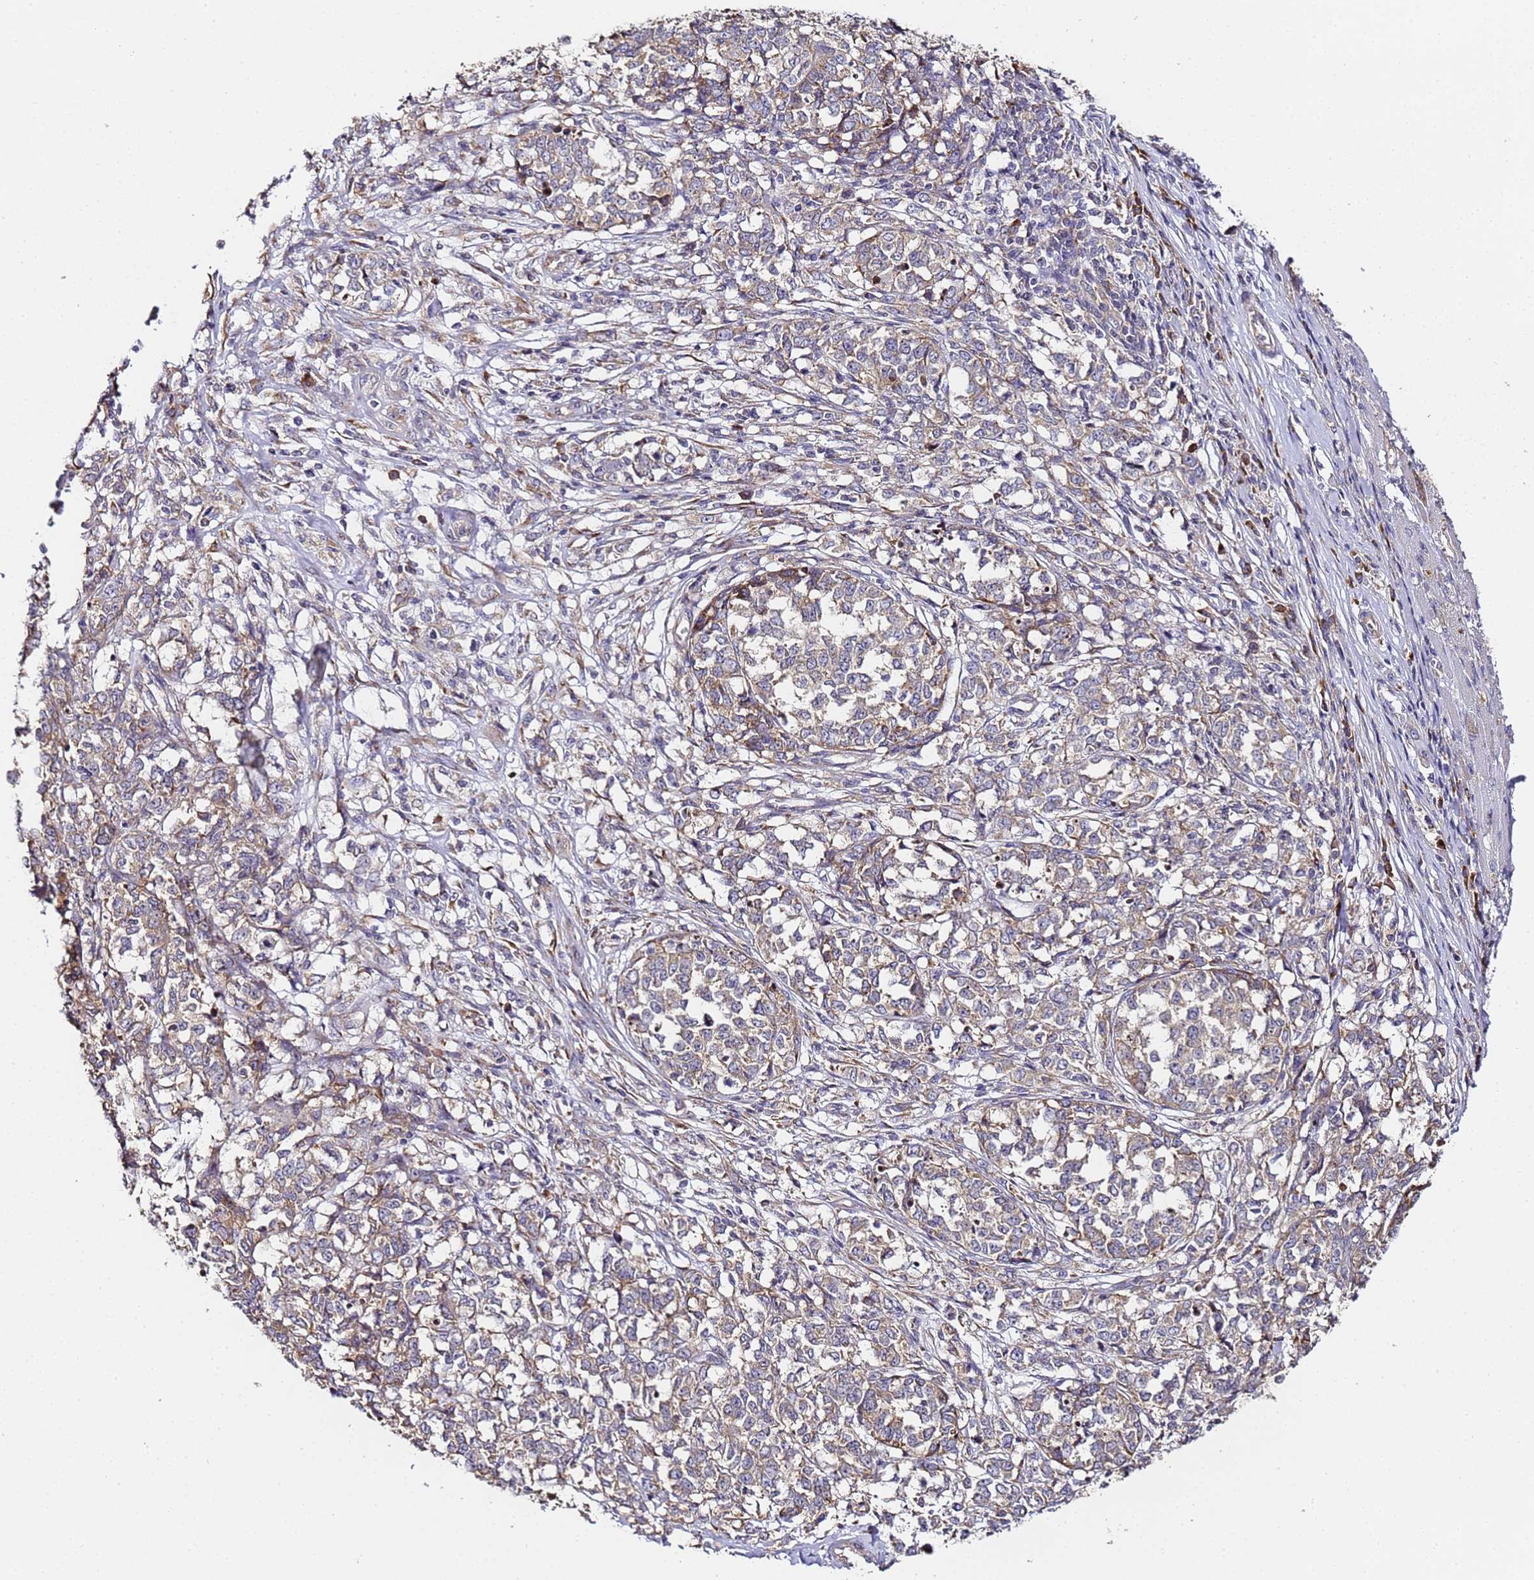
{"staining": {"intensity": "weak", "quantity": "<25%", "location": "cytoplasmic/membranous"}, "tissue": "melanoma", "cell_type": "Tumor cells", "image_type": "cancer", "snomed": [{"axis": "morphology", "description": "Malignant melanoma, NOS"}, {"axis": "topography", "description": "Skin"}], "caption": "Malignant melanoma stained for a protein using immunohistochemistry displays no positivity tumor cells.", "gene": "RPL13A", "patient": {"sex": "female", "age": 72}}